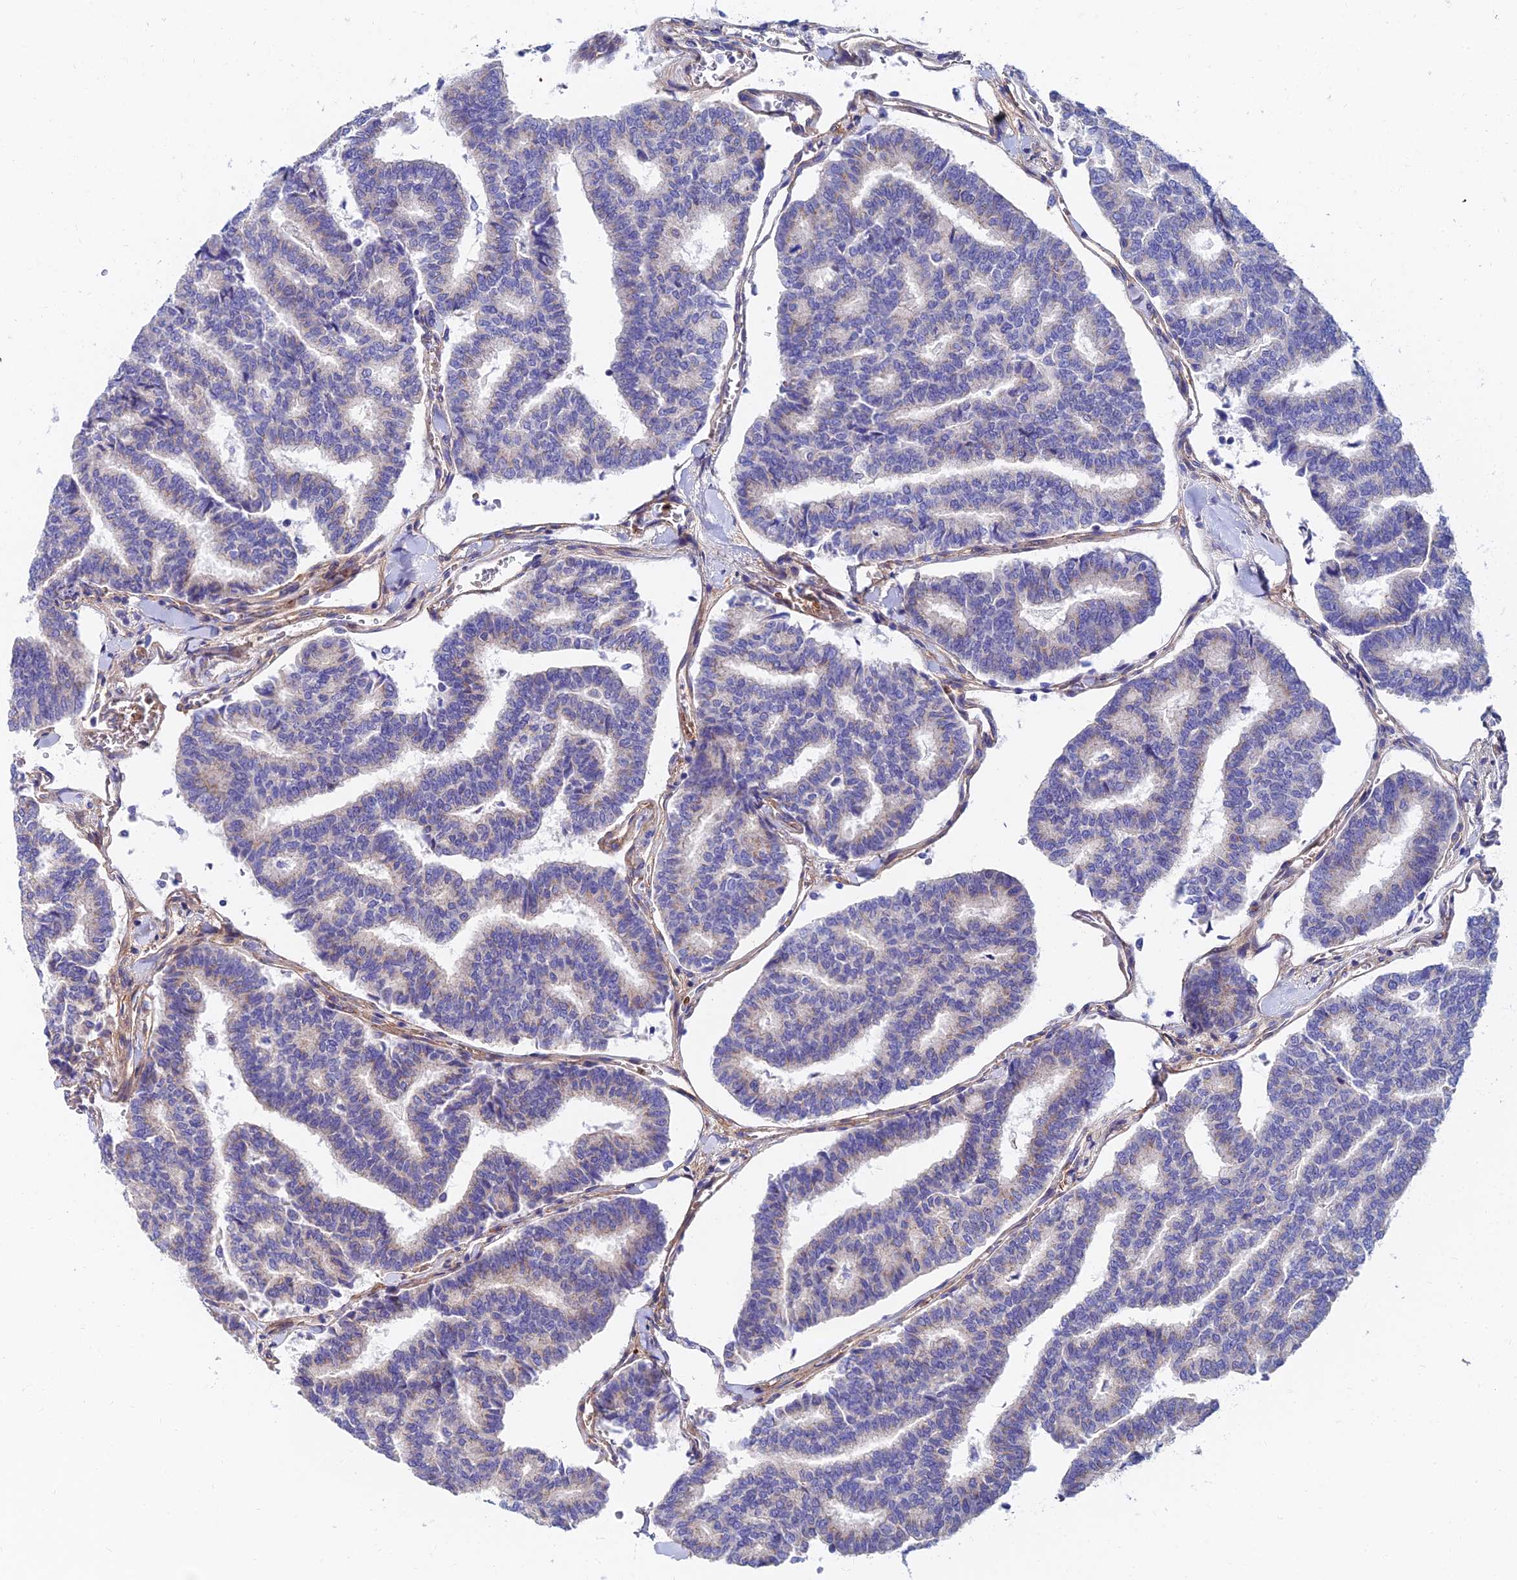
{"staining": {"intensity": "negative", "quantity": "none", "location": "none"}, "tissue": "thyroid cancer", "cell_type": "Tumor cells", "image_type": "cancer", "snomed": [{"axis": "morphology", "description": "Papillary adenocarcinoma, NOS"}, {"axis": "topography", "description": "Thyroid gland"}], "caption": "The histopathology image exhibits no staining of tumor cells in papillary adenocarcinoma (thyroid). (DAB IHC with hematoxylin counter stain).", "gene": "ADGRF3", "patient": {"sex": "female", "age": 35}}